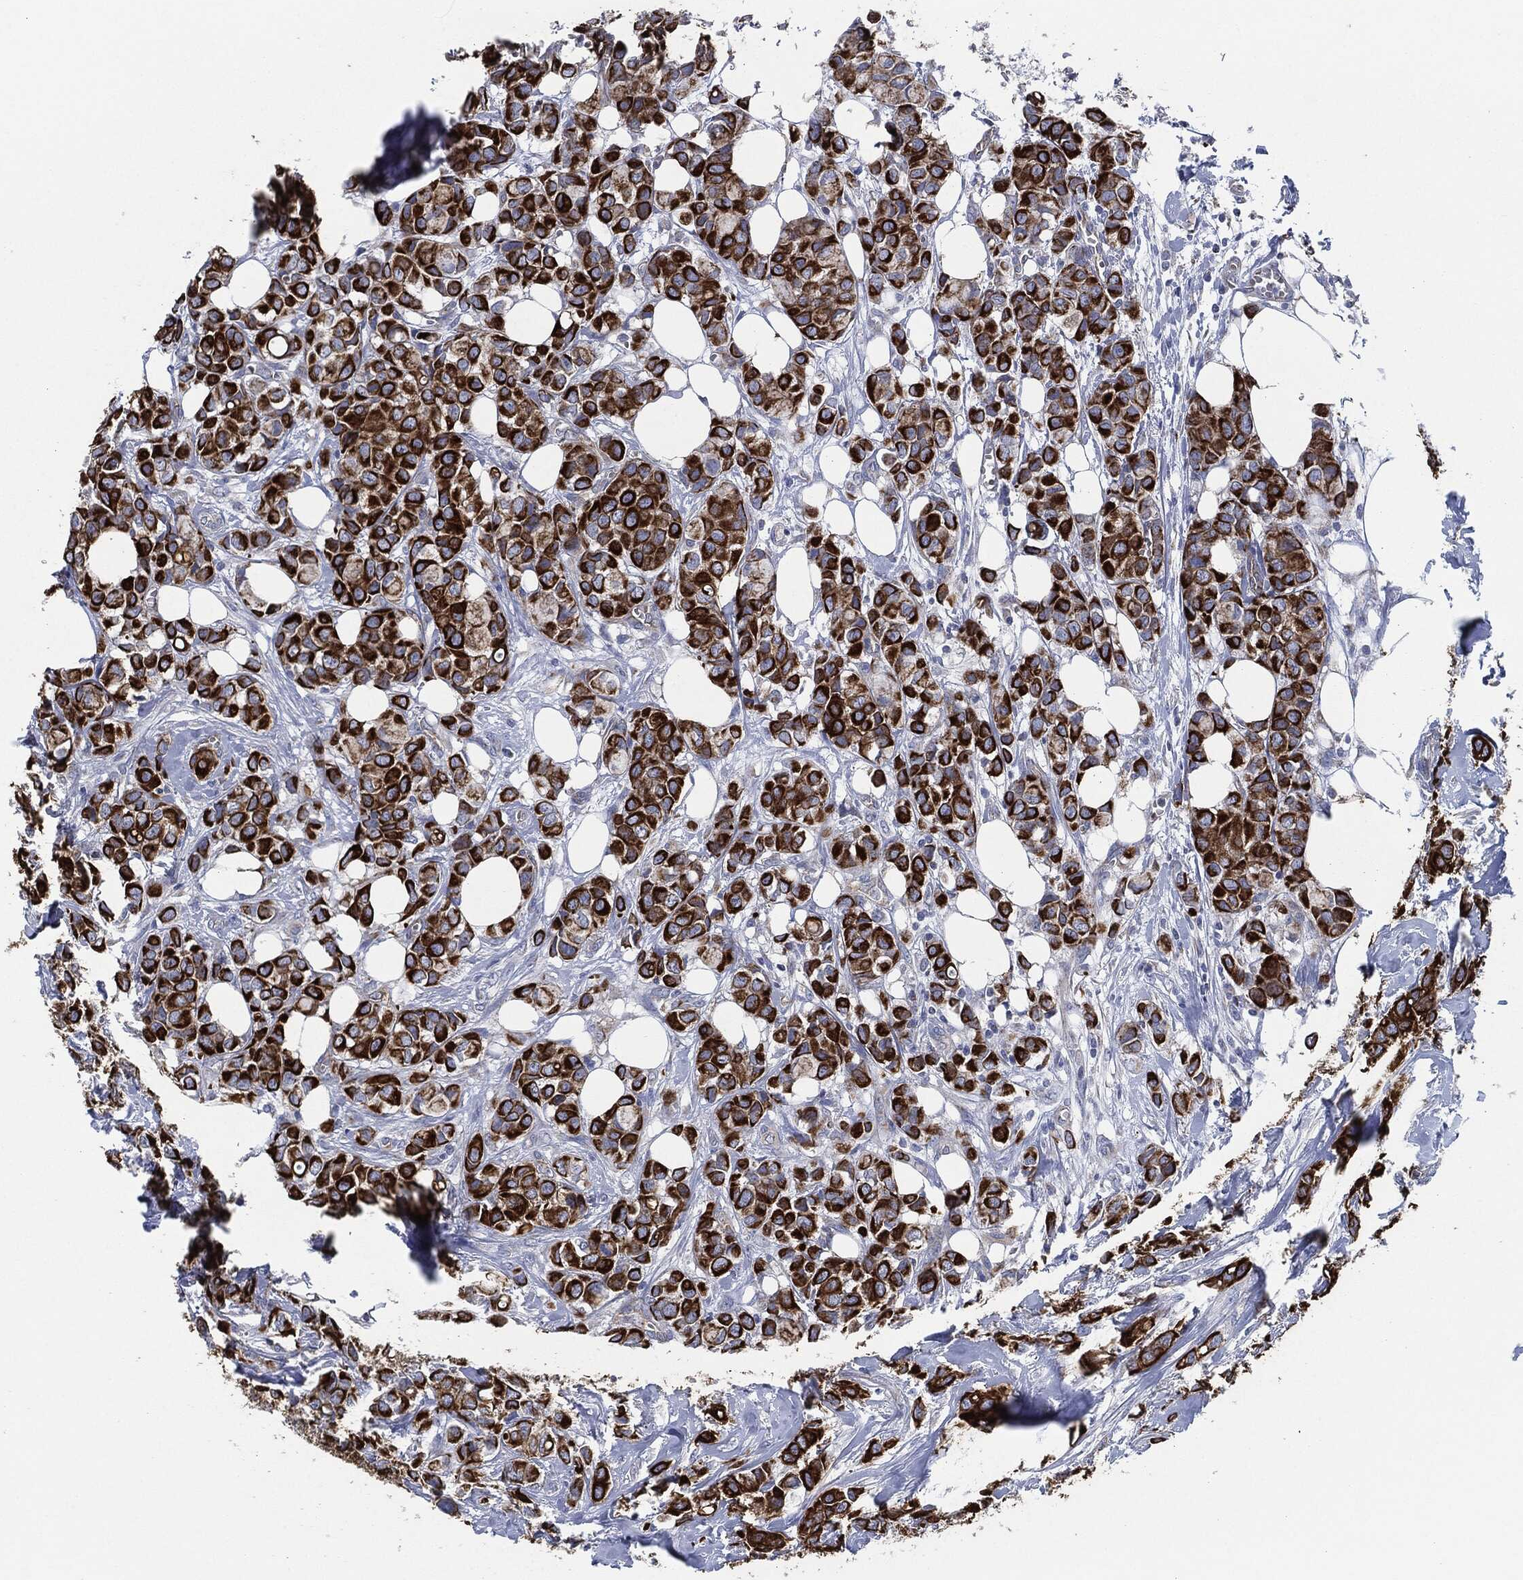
{"staining": {"intensity": "strong", "quantity": ">75%", "location": "cytoplasmic/membranous"}, "tissue": "breast cancer", "cell_type": "Tumor cells", "image_type": "cancer", "snomed": [{"axis": "morphology", "description": "Duct carcinoma"}, {"axis": "topography", "description": "Breast"}], "caption": "A high amount of strong cytoplasmic/membranous staining is present in approximately >75% of tumor cells in breast cancer (invasive ductal carcinoma) tissue.", "gene": "SHROOM2", "patient": {"sex": "female", "age": 85}}